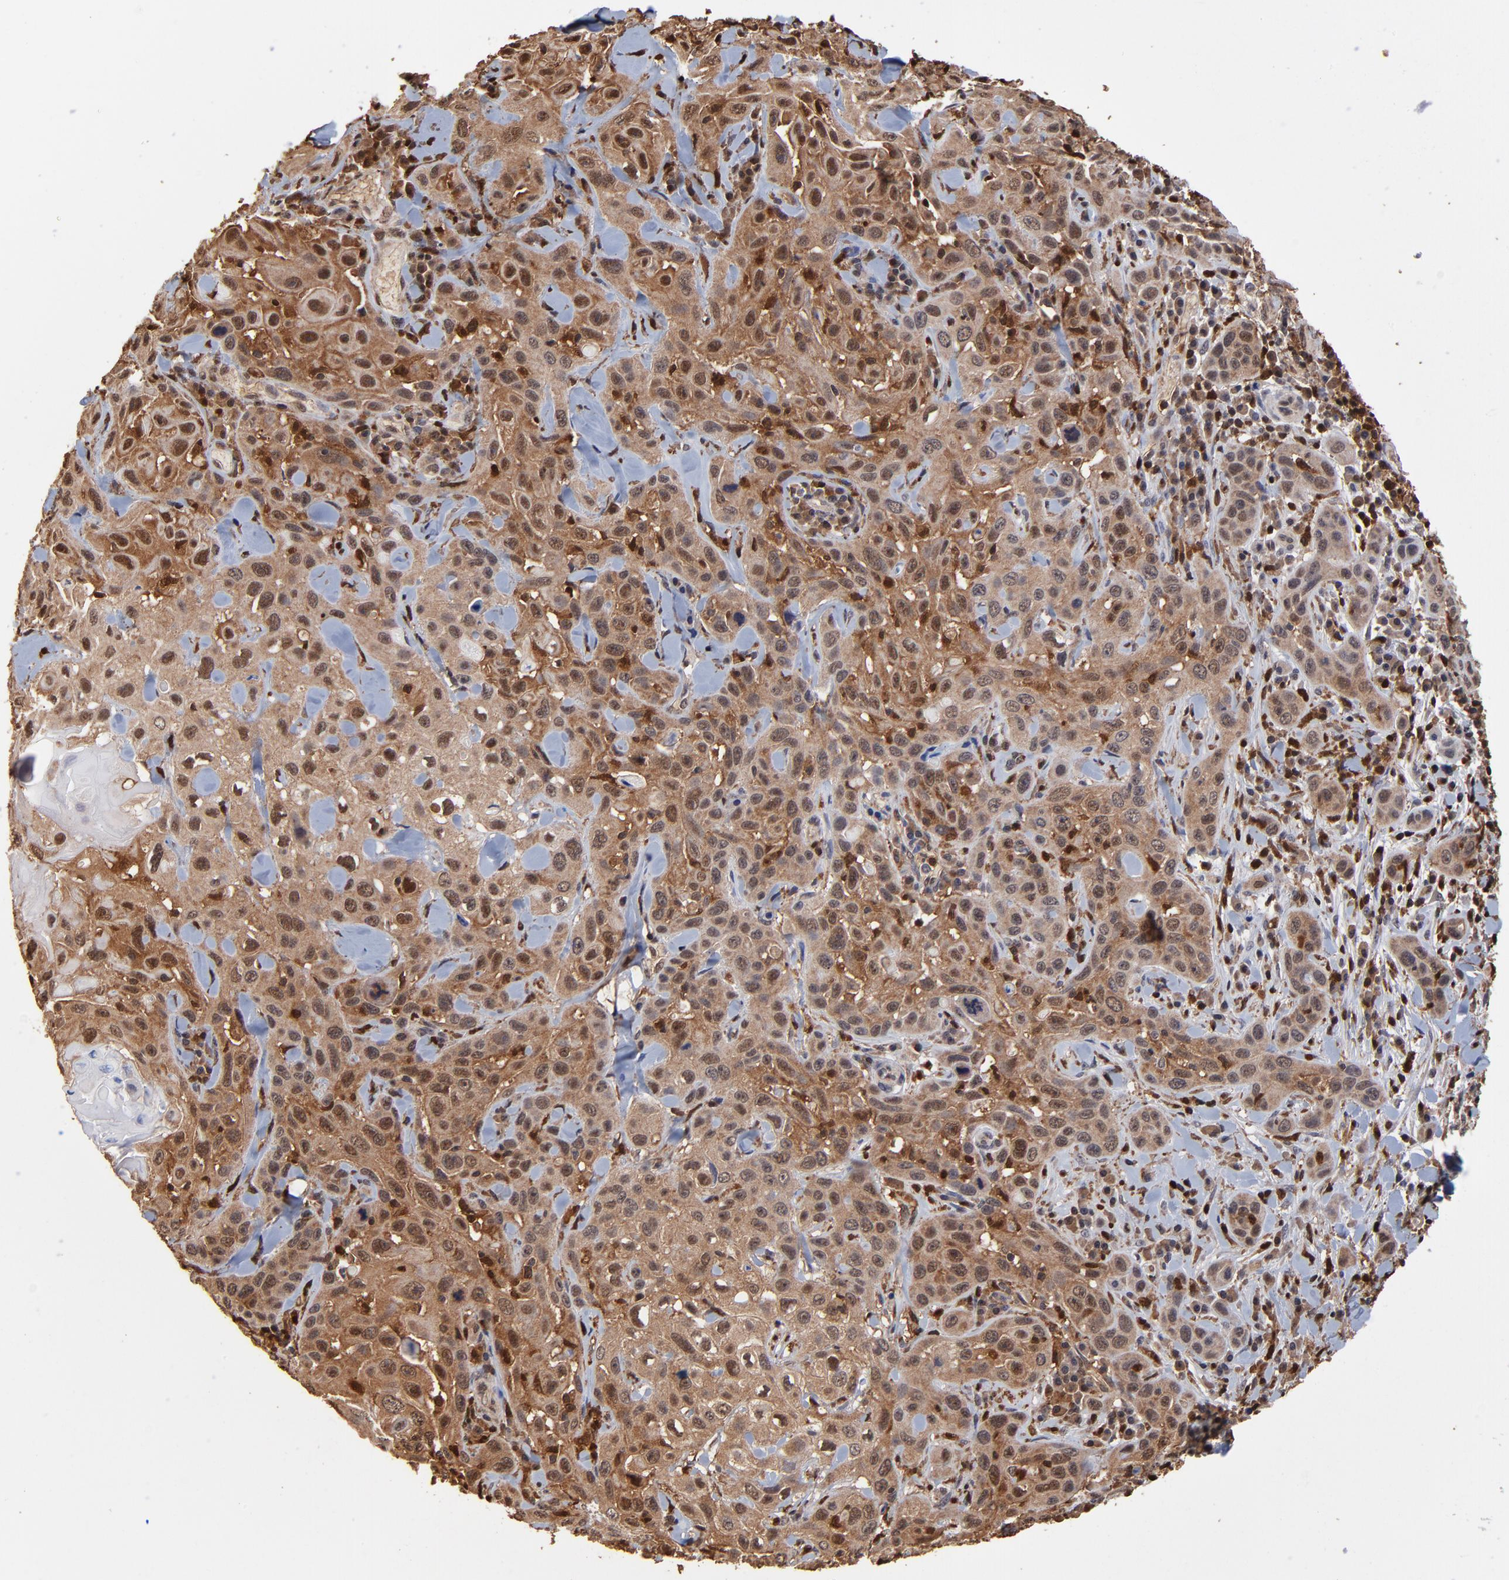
{"staining": {"intensity": "moderate", "quantity": "25%-75%", "location": "cytoplasmic/membranous,nuclear"}, "tissue": "skin cancer", "cell_type": "Tumor cells", "image_type": "cancer", "snomed": [{"axis": "morphology", "description": "Squamous cell carcinoma, NOS"}, {"axis": "topography", "description": "Skin"}], "caption": "A high-resolution image shows immunohistochemistry staining of skin squamous cell carcinoma, which demonstrates moderate cytoplasmic/membranous and nuclear expression in approximately 25%-75% of tumor cells.", "gene": "CASP1", "patient": {"sex": "male", "age": 84}}